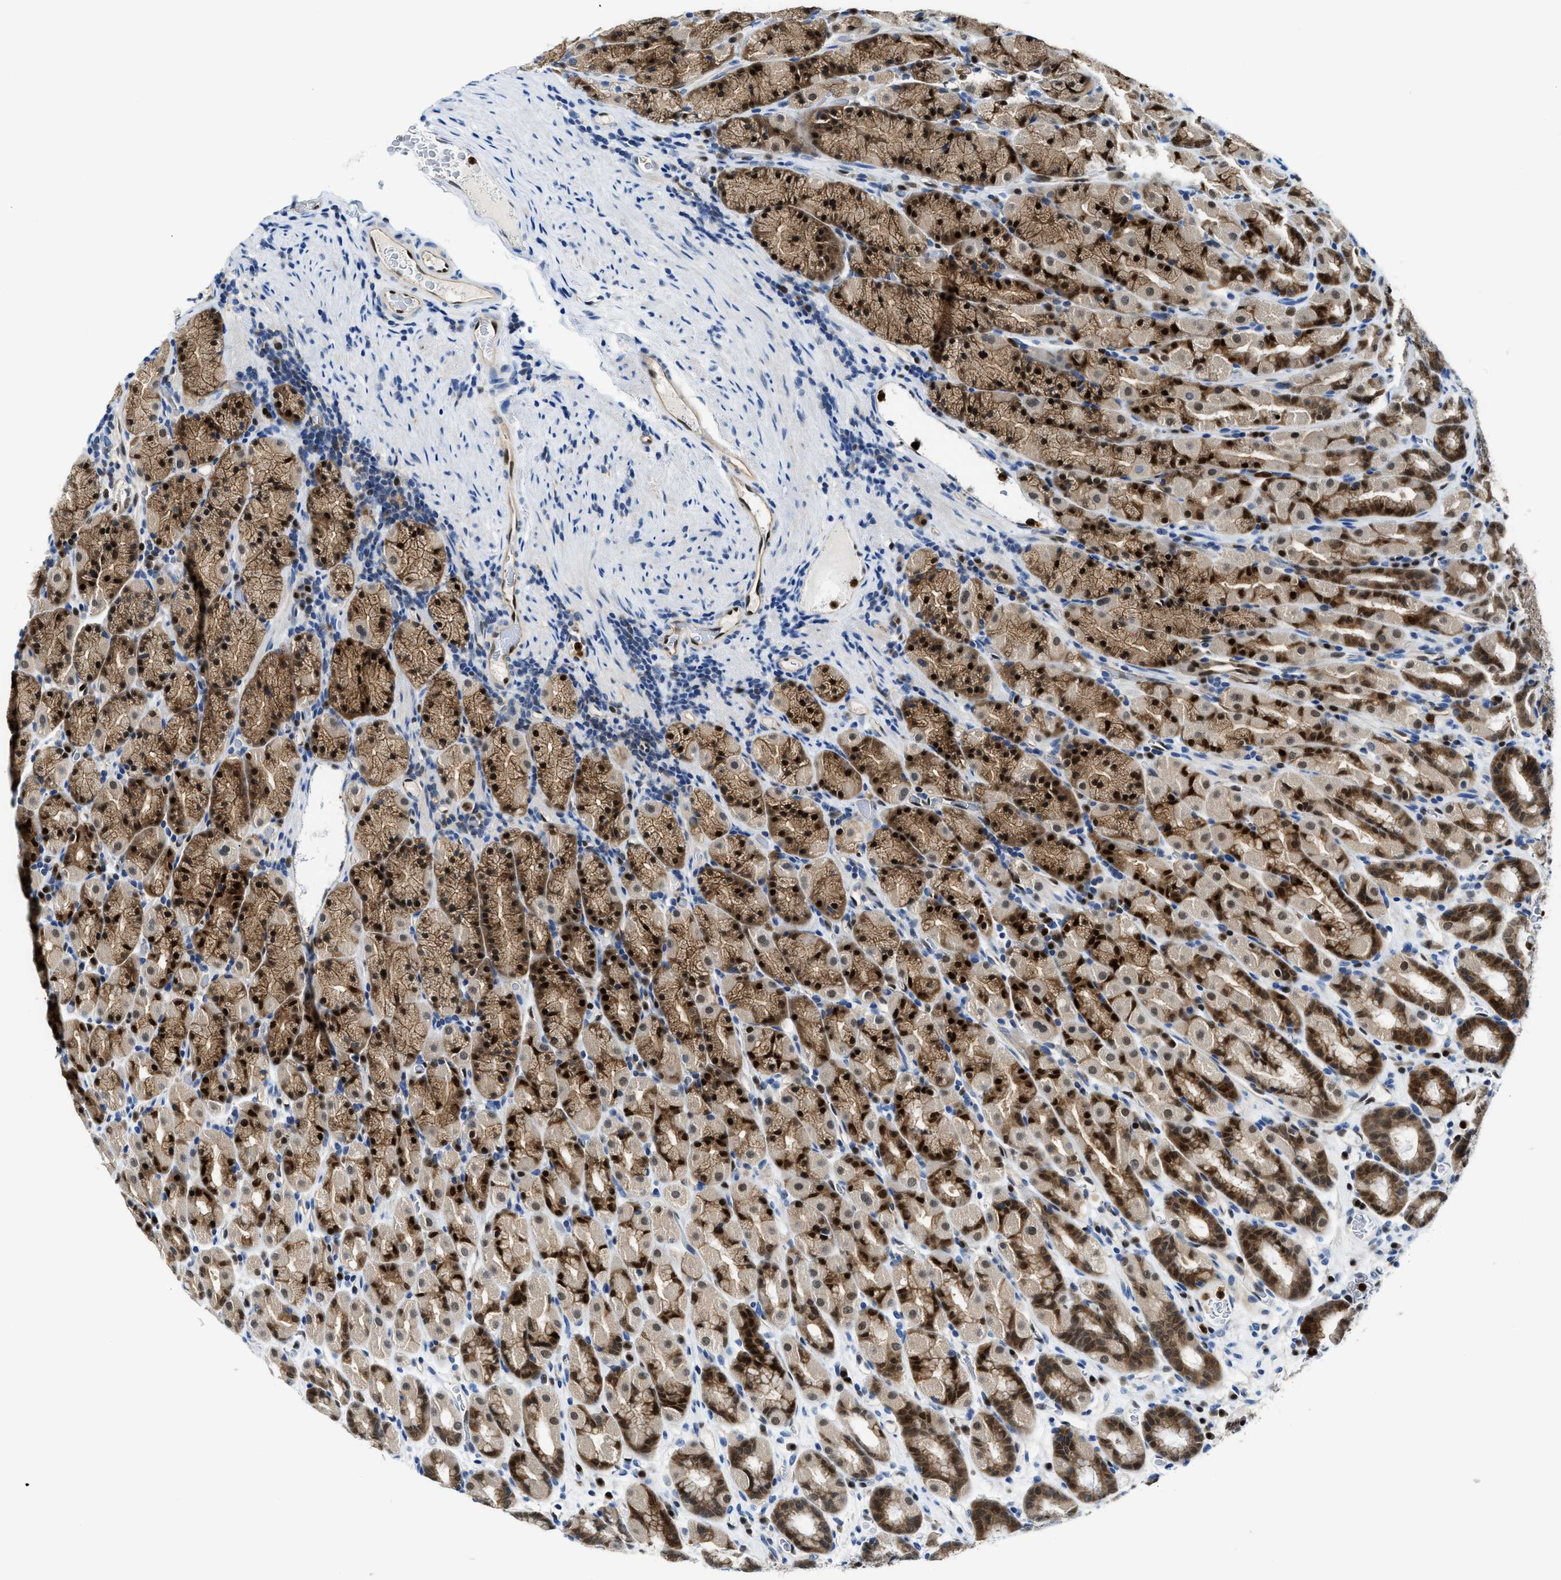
{"staining": {"intensity": "strong", "quantity": ">75%", "location": "cytoplasmic/membranous,nuclear"}, "tissue": "stomach", "cell_type": "Glandular cells", "image_type": "normal", "snomed": [{"axis": "morphology", "description": "Normal tissue, NOS"}, {"axis": "topography", "description": "Stomach, upper"}], "caption": "IHC histopathology image of normal stomach stained for a protein (brown), which exhibits high levels of strong cytoplasmic/membranous,nuclear positivity in about >75% of glandular cells.", "gene": "LTA4H", "patient": {"sex": "male", "age": 68}}